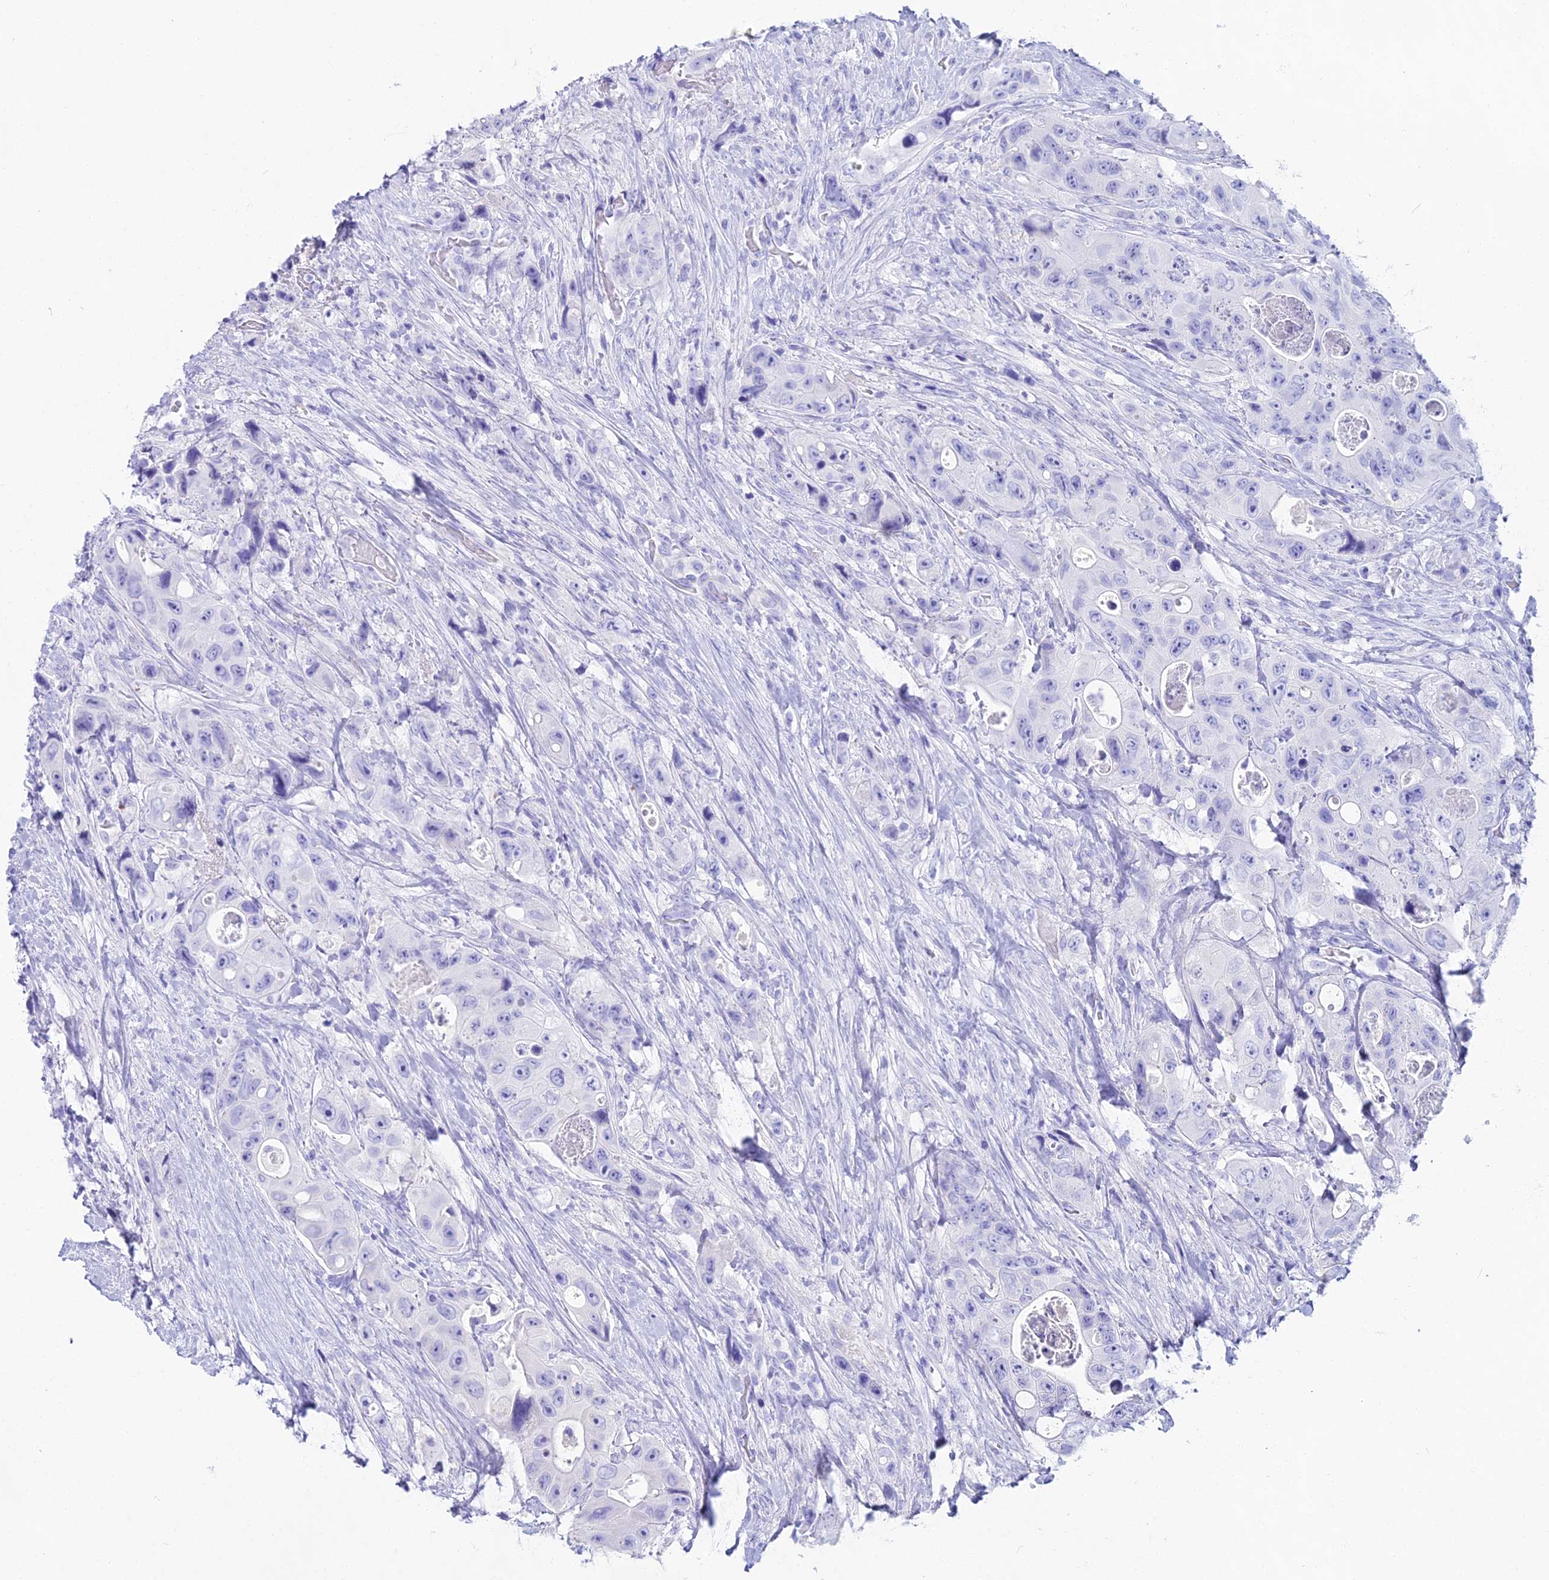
{"staining": {"intensity": "negative", "quantity": "none", "location": "none"}, "tissue": "colorectal cancer", "cell_type": "Tumor cells", "image_type": "cancer", "snomed": [{"axis": "morphology", "description": "Adenocarcinoma, NOS"}, {"axis": "topography", "description": "Colon"}], "caption": "IHC histopathology image of adenocarcinoma (colorectal) stained for a protein (brown), which exhibits no expression in tumor cells. (Brightfield microscopy of DAB IHC at high magnification).", "gene": "CGB2", "patient": {"sex": "female", "age": 46}}